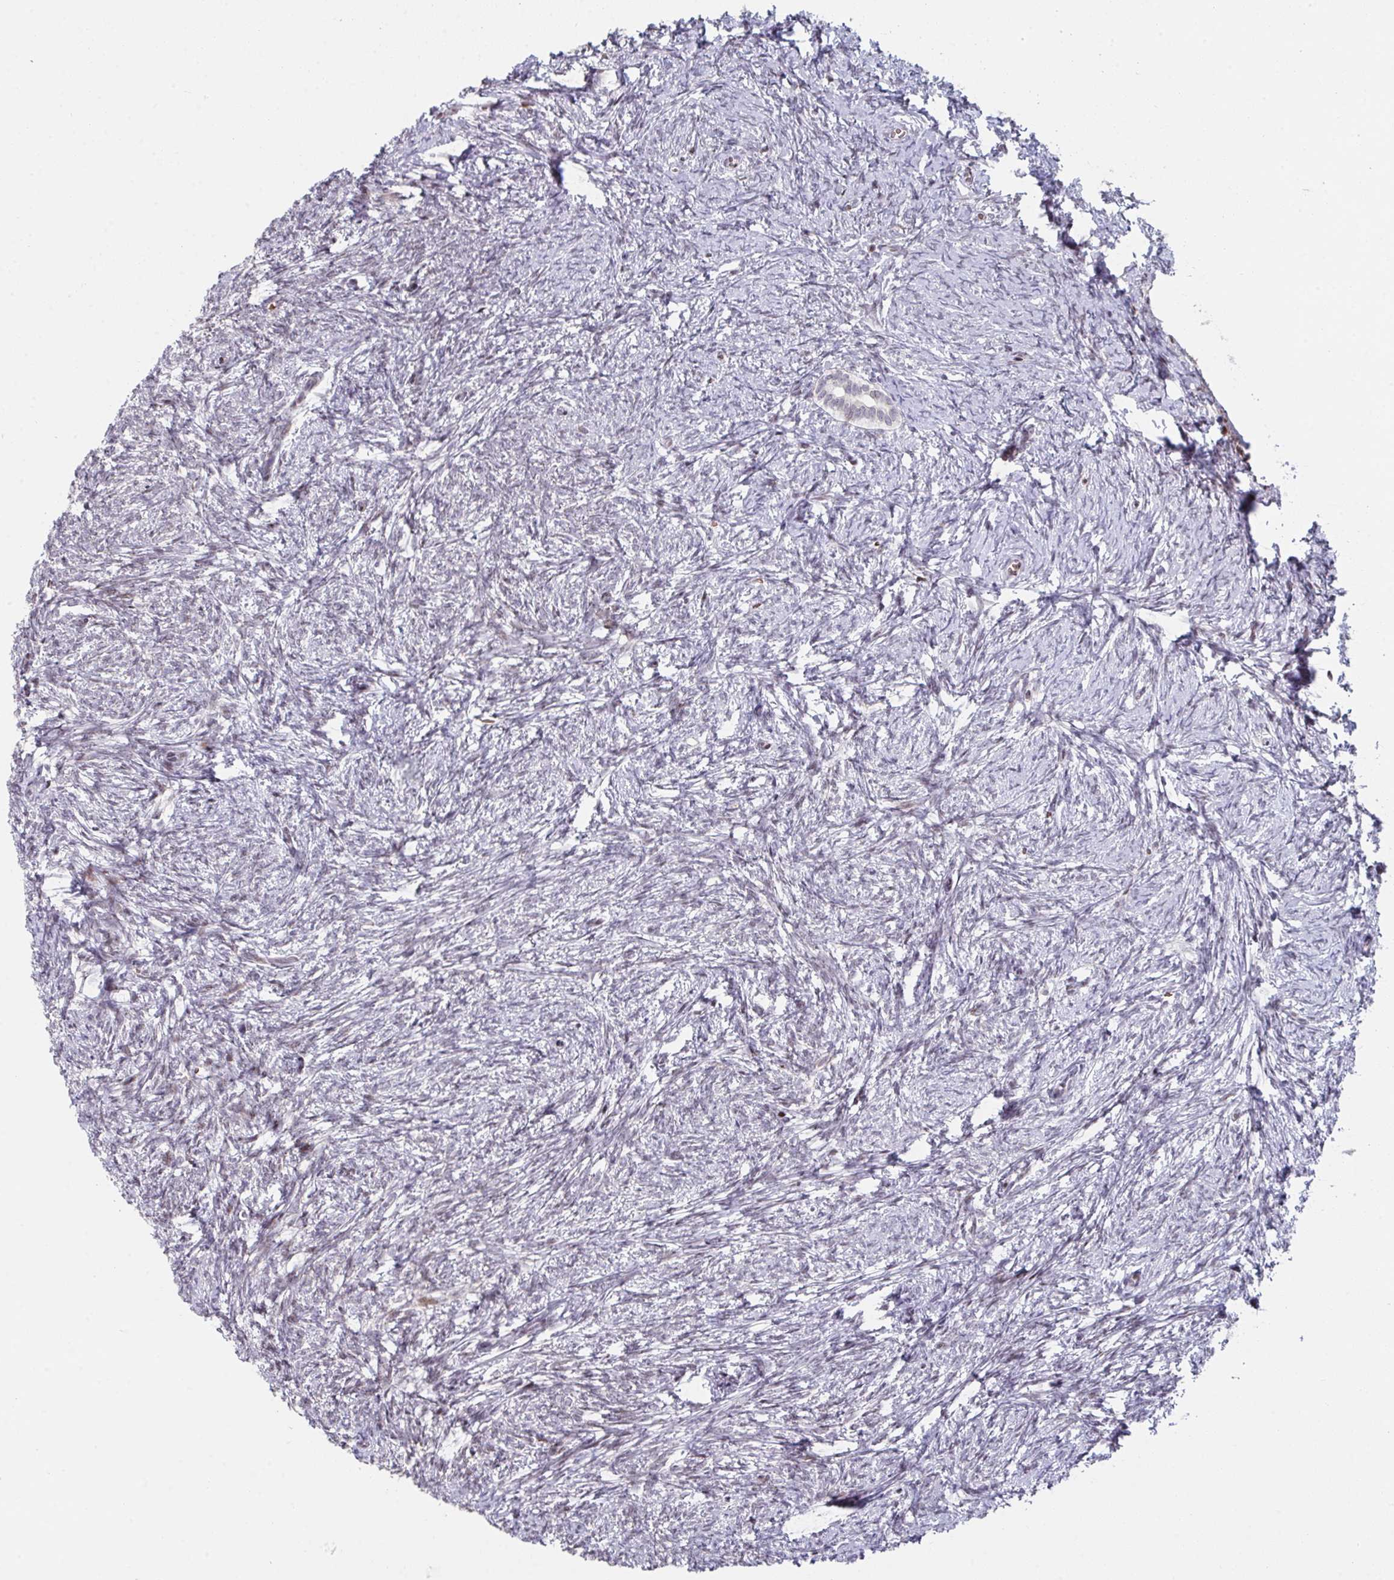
{"staining": {"intensity": "negative", "quantity": "none", "location": "none"}, "tissue": "ovary", "cell_type": "Follicle cells", "image_type": "normal", "snomed": [{"axis": "morphology", "description": "Normal tissue, NOS"}, {"axis": "topography", "description": "Ovary"}], "caption": "Immunohistochemistry (IHC) photomicrograph of normal ovary: human ovary stained with DAB exhibits no significant protein expression in follicle cells.", "gene": "PCDHB8", "patient": {"sex": "female", "age": 41}}